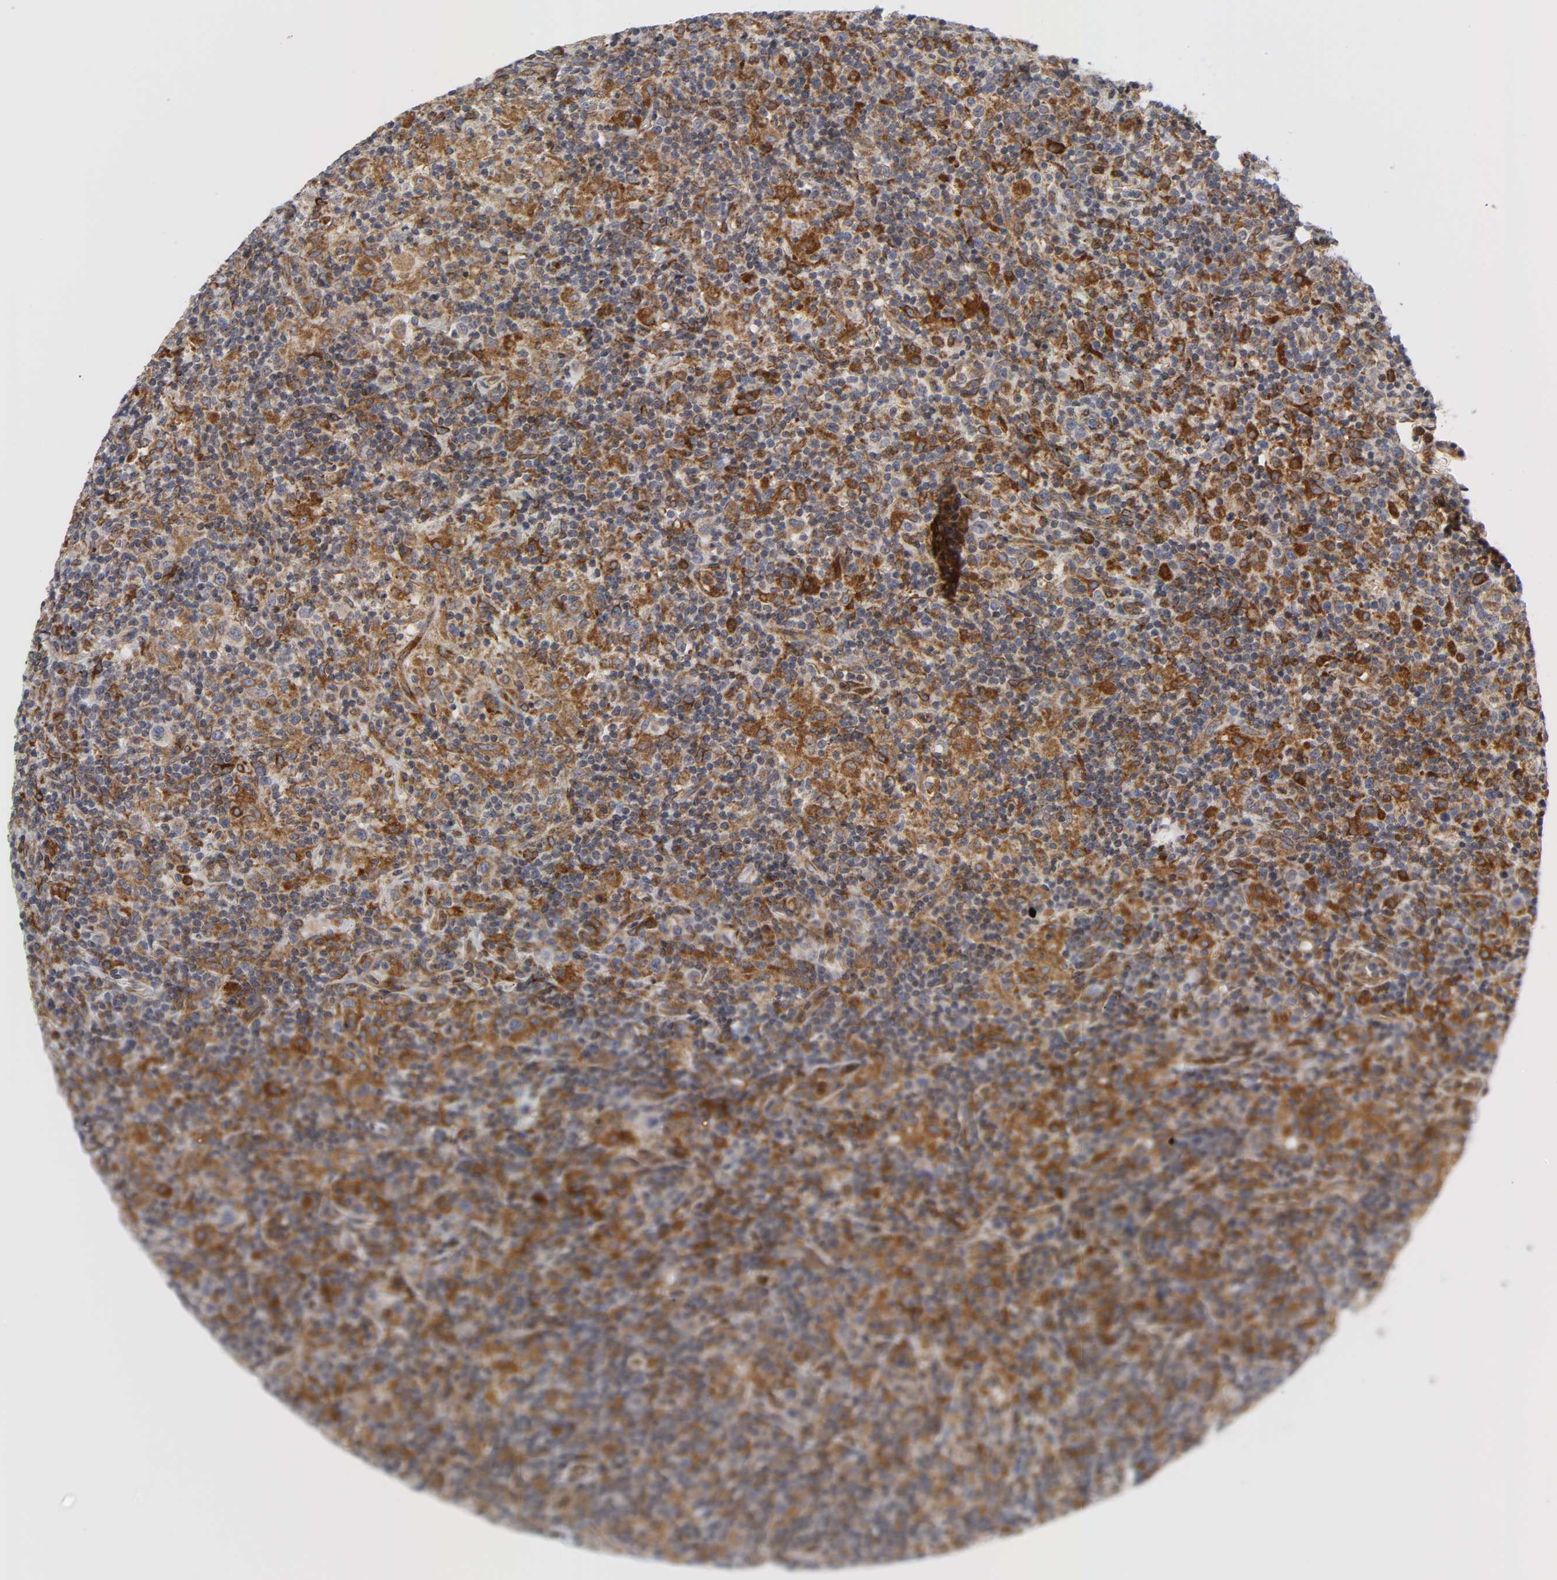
{"staining": {"intensity": "moderate", "quantity": "25%-75%", "location": "cytoplasmic/membranous"}, "tissue": "lymphoma", "cell_type": "Tumor cells", "image_type": "cancer", "snomed": [{"axis": "morphology", "description": "Hodgkin's disease, NOS"}, {"axis": "topography", "description": "Lymph node"}], "caption": "Protein expression analysis of human lymphoma reveals moderate cytoplasmic/membranous positivity in approximately 25%-75% of tumor cells.", "gene": "POR", "patient": {"sex": "male", "age": 65}}